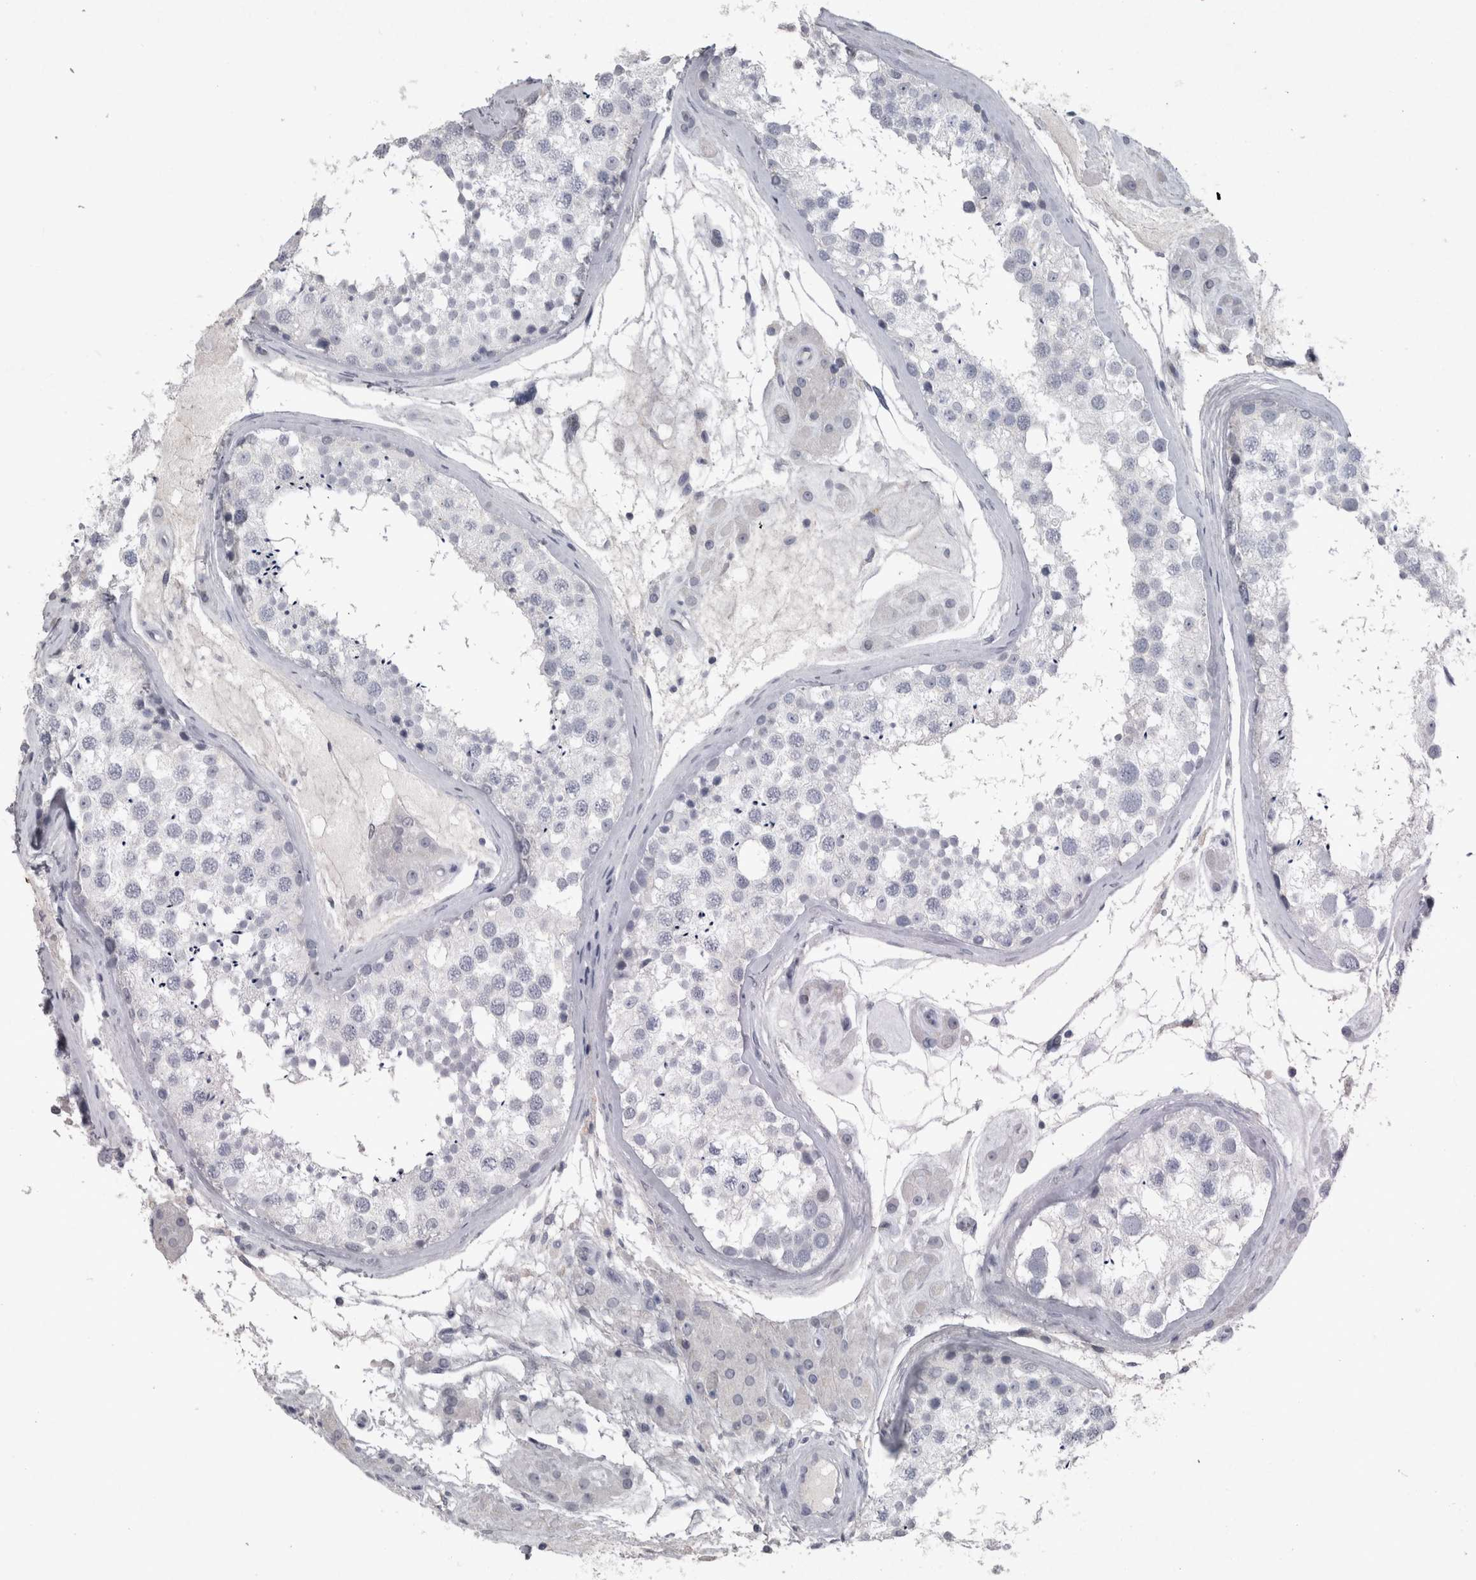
{"staining": {"intensity": "negative", "quantity": "none", "location": "none"}, "tissue": "testis", "cell_type": "Cells in seminiferous ducts", "image_type": "normal", "snomed": [{"axis": "morphology", "description": "Normal tissue, NOS"}, {"axis": "topography", "description": "Testis"}], "caption": "Cells in seminiferous ducts show no significant protein expression in benign testis.", "gene": "PDX1", "patient": {"sex": "male", "age": 46}}